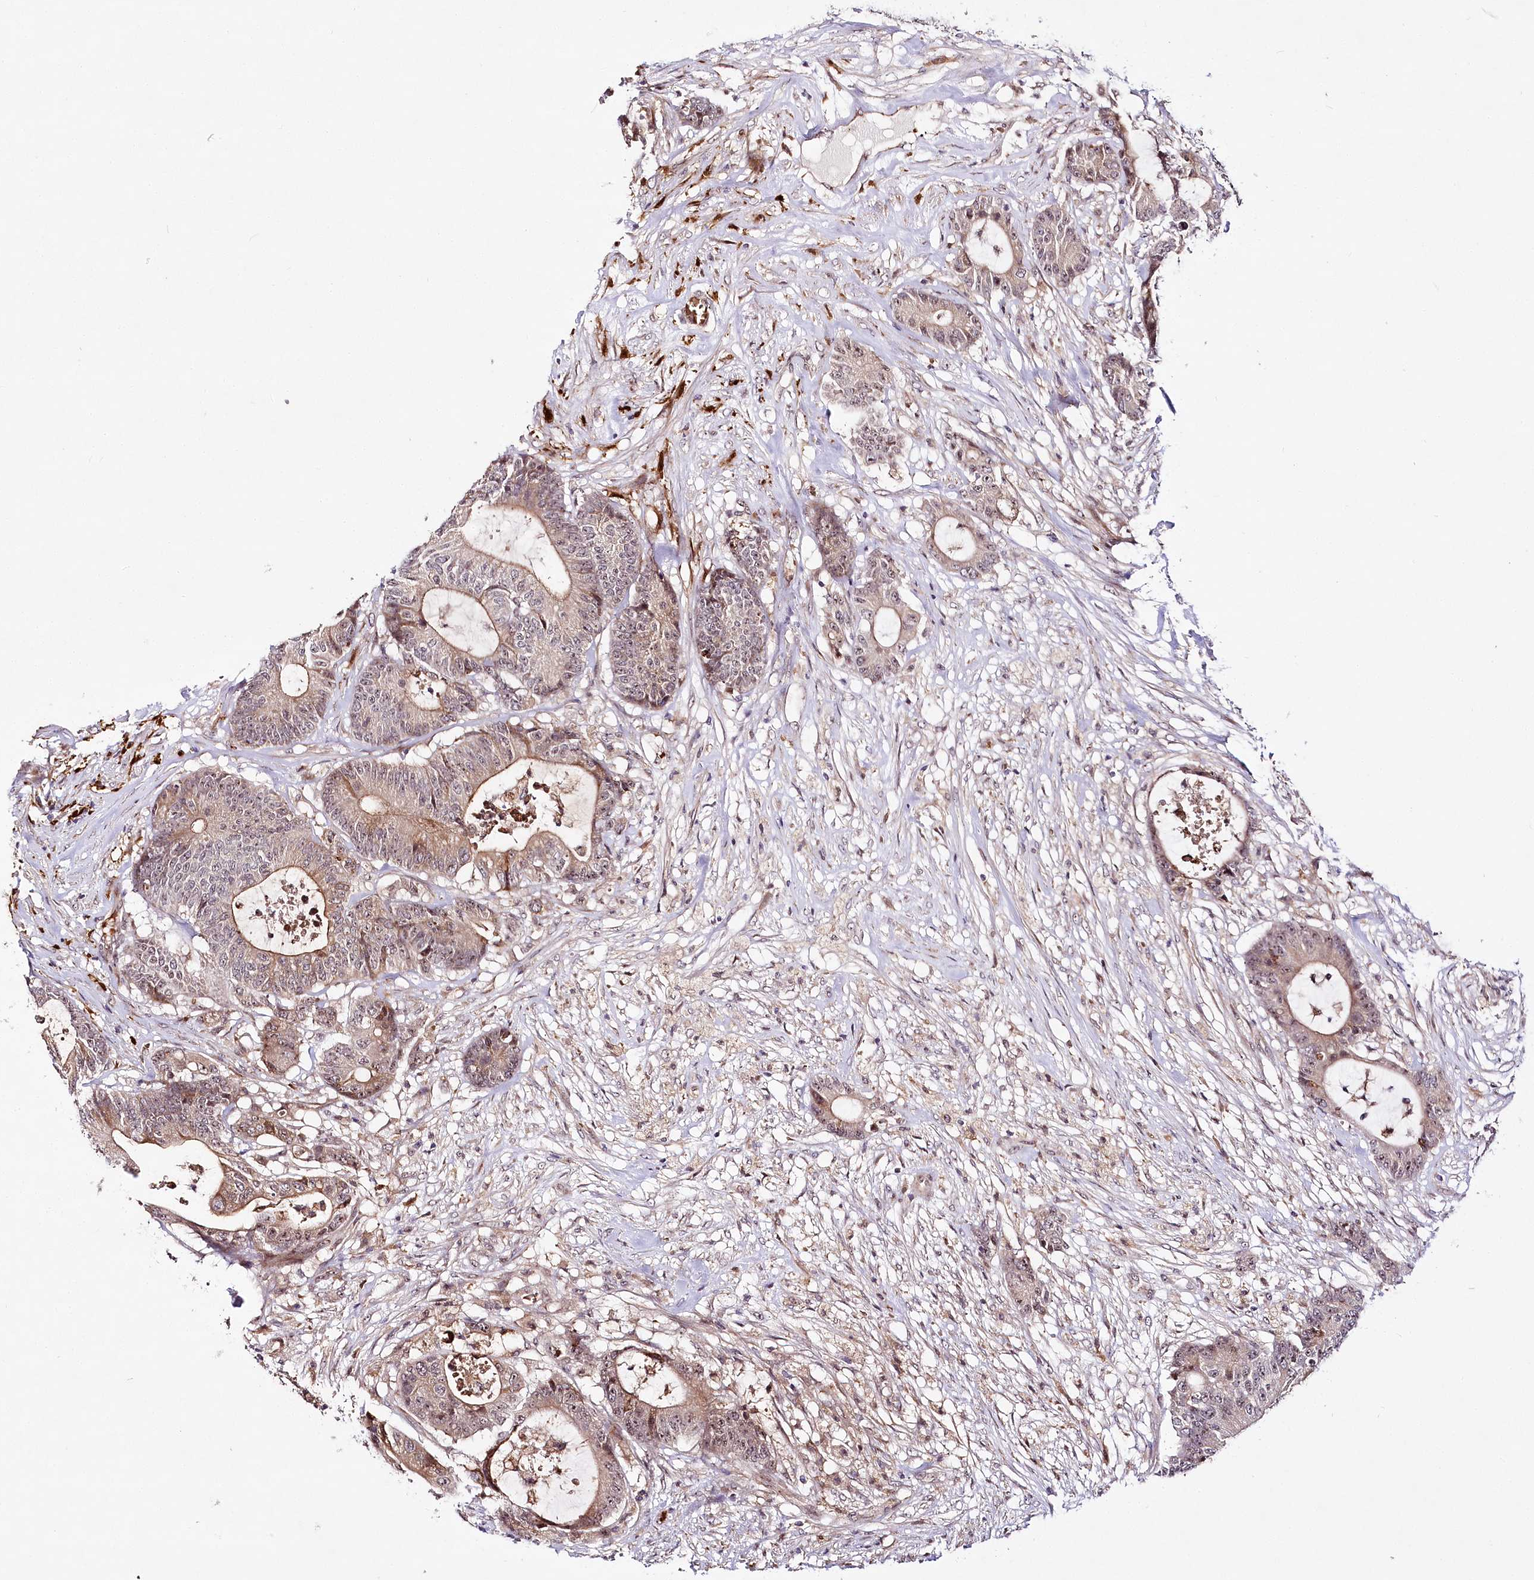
{"staining": {"intensity": "moderate", "quantity": "25%-75%", "location": "cytoplasmic/membranous"}, "tissue": "colorectal cancer", "cell_type": "Tumor cells", "image_type": "cancer", "snomed": [{"axis": "morphology", "description": "Adenocarcinoma, NOS"}, {"axis": "topography", "description": "Colon"}], "caption": "This image exhibits IHC staining of colorectal cancer, with medium moderate cytoplasmic/membranous expression in approximately 25%-75% of tumor cells.", "gene": "WDR36", "patient": {"sex": "female", "age": 84}}